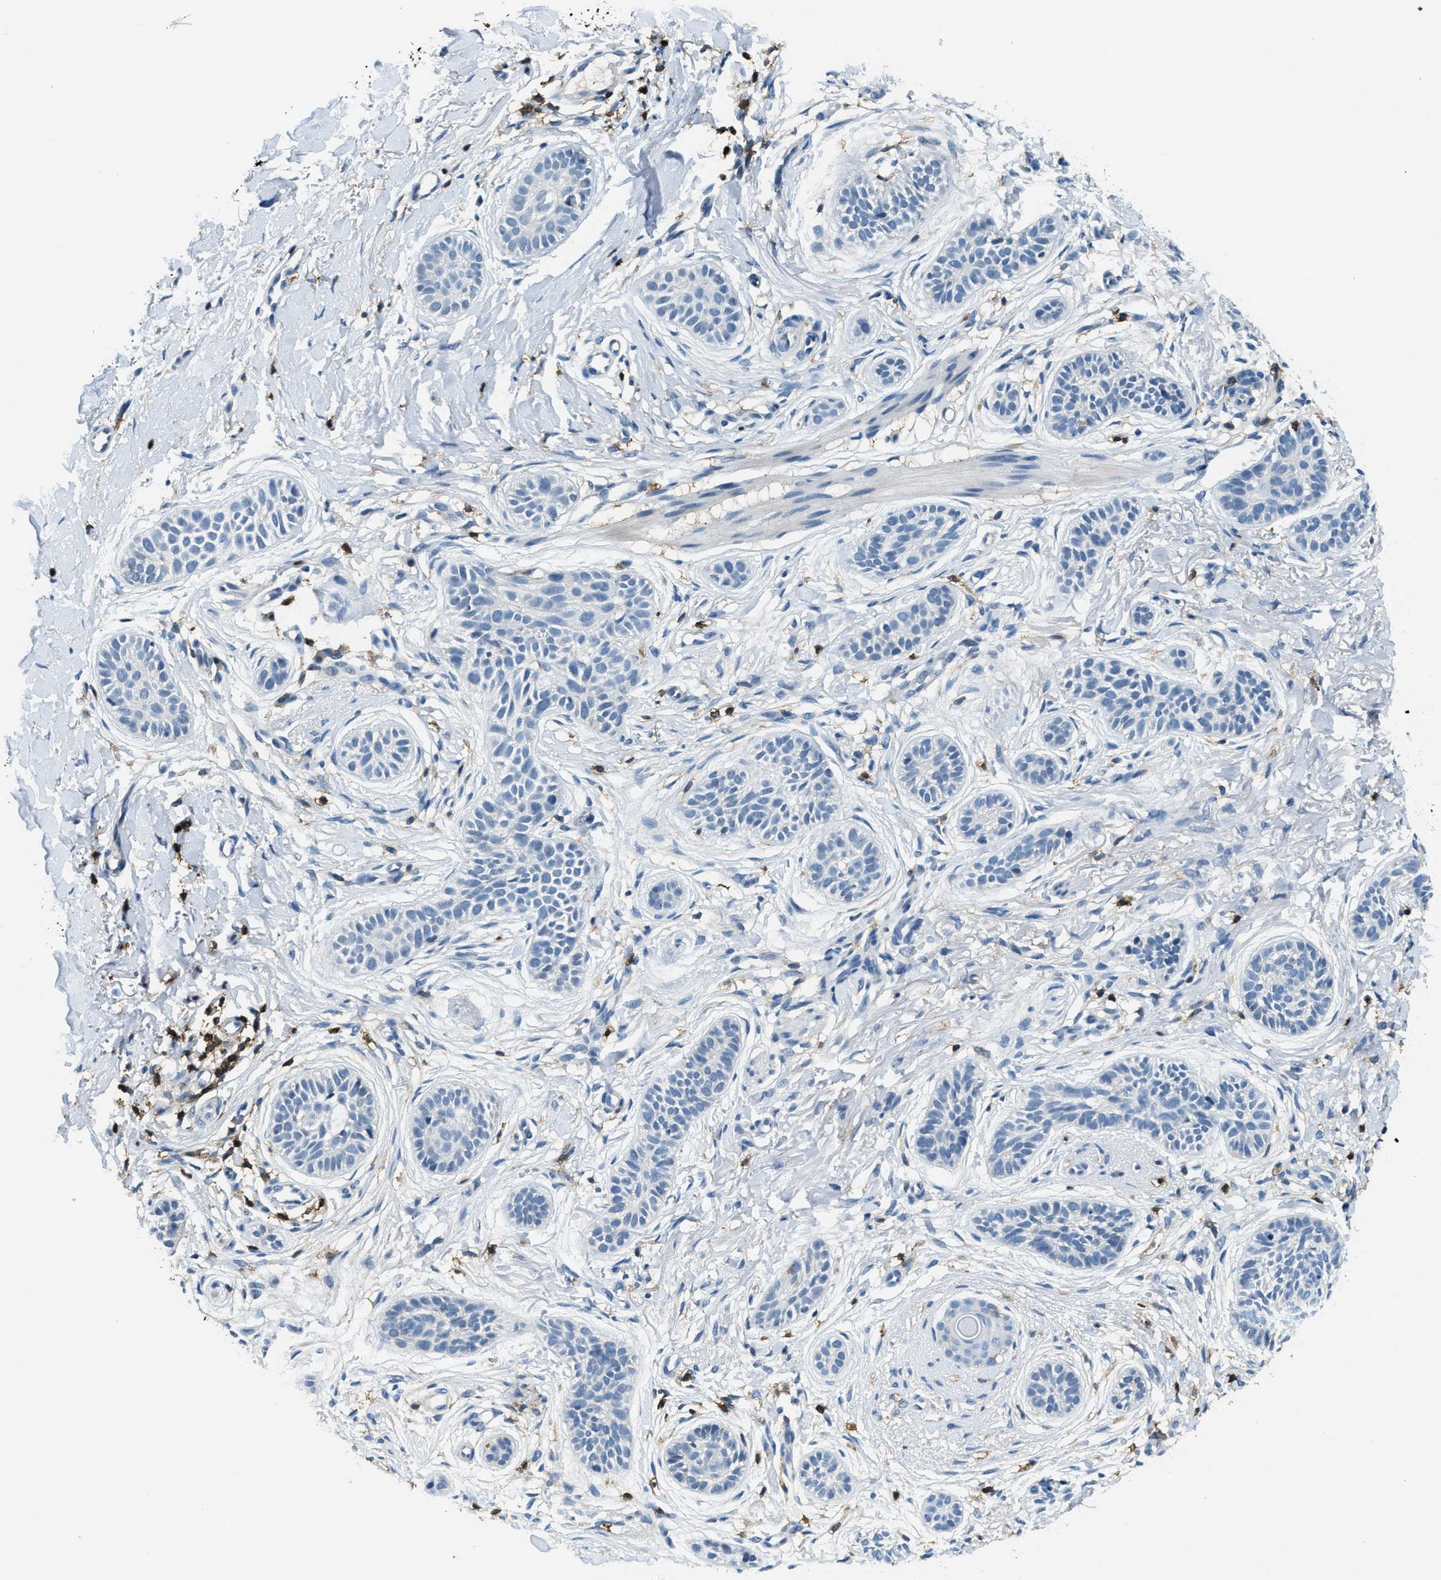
{"staining": {"intensity": "negative", "quantity": "none", "location": "none"}, "tissue": "skin cancer", "cell_type": "Tumor cells", "image_type": "cancer", "snomed": [{"axis": "morphology", "description": "Normal tissue, NOS"}, {"axis": "morphology", "description": "Basal cell carcinoma"}, {"axis": "topography", "description": "Skin"}], "caption": "The micrograph shows no significant expression in tumor cells of skin basal cell carcinoma.", "gene": "MYO1G", "patient": {"sex": "male", "age": 63}}